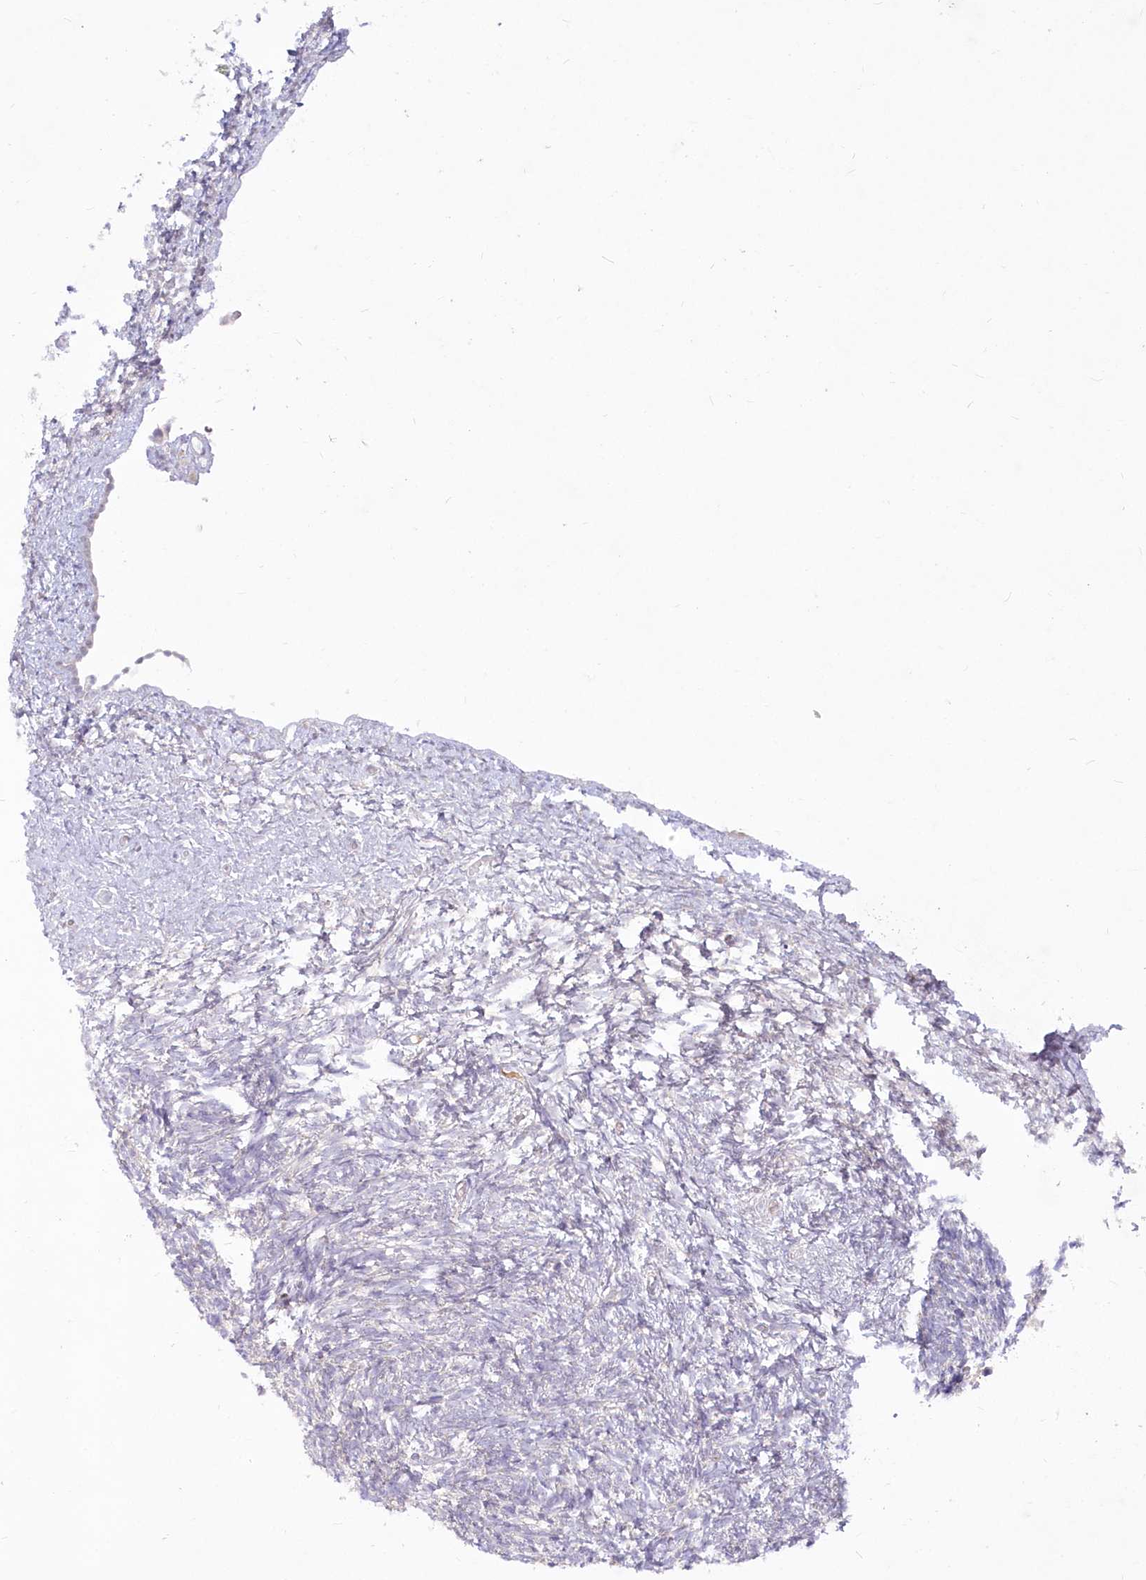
{"staining": {"intensity": "negative", "quantity": "none", "location": "none"}, "tissue": "ovary", "cell_type": "Follicle cells", "image_type": "normal", "snomed": [{"axis": "morphology", "description": "Normal tissue, NOS"}, {"axis": "topography", "description": "Ovary"}], "caption": "Immunohistochemistry (IHC) histopathology image of normal ovary: human ovary stained with DAB demonstrates no significant protein staining in follicle cells.", "gene": "EFHC2", "patient": {"sex": "female", "age": 34}}